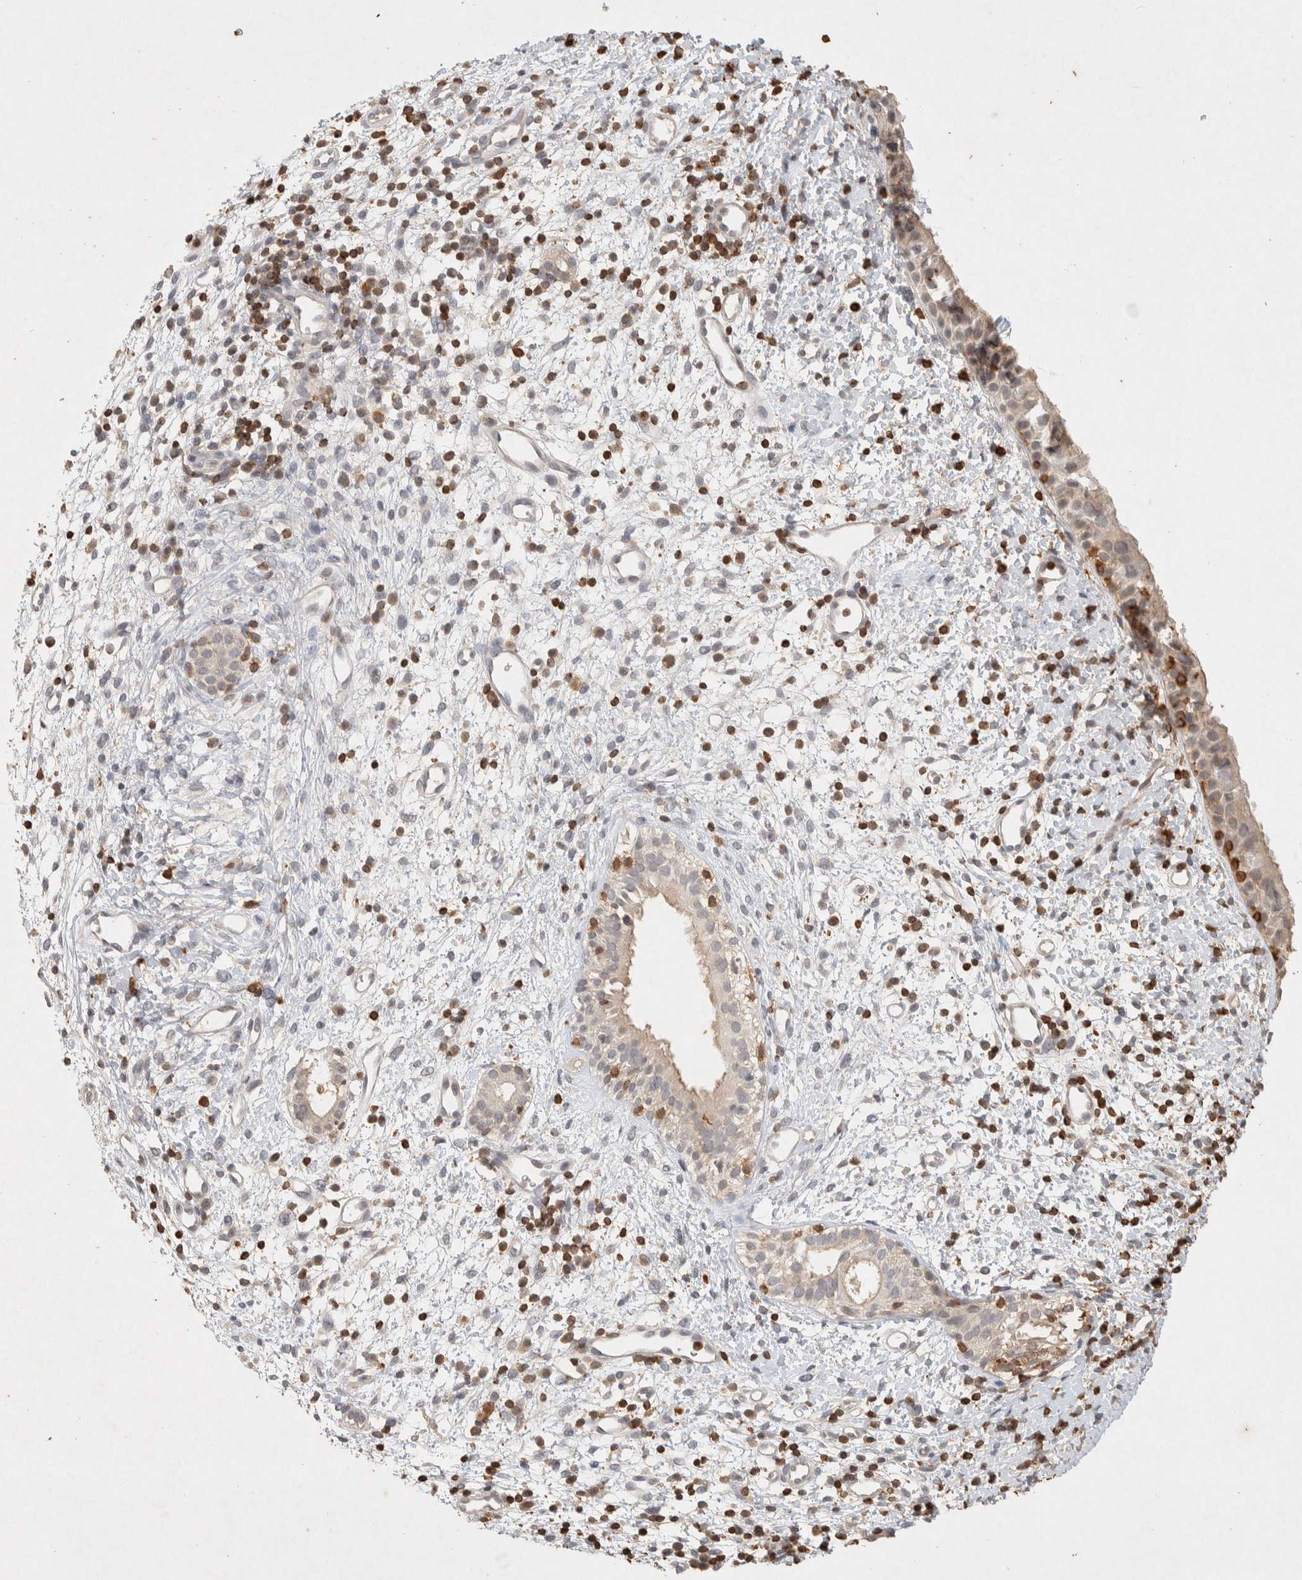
{"staining": {"intensity": "weak", "quantity": "25%-75%", "location": "cytoplasmic/membranous"}, "tissue": "nasopharynx", "cell_type": "Respiratory epithelial cells", "image_type": "normal", "snomed": [{"axis": "morphology", "description": "Normal tissue, NOS"}, {"axis": "topography", "description": "Nasopharynx"}], "caption": "DAB immunohistochemical staining of unremarkable human nasopharynx displays weak cytoplasmic/membranous protein staining in about 25%-75% of respiratory epithelial cells.", "gene": "RAC2", "patient": {"sex": "male", "age": 22}}